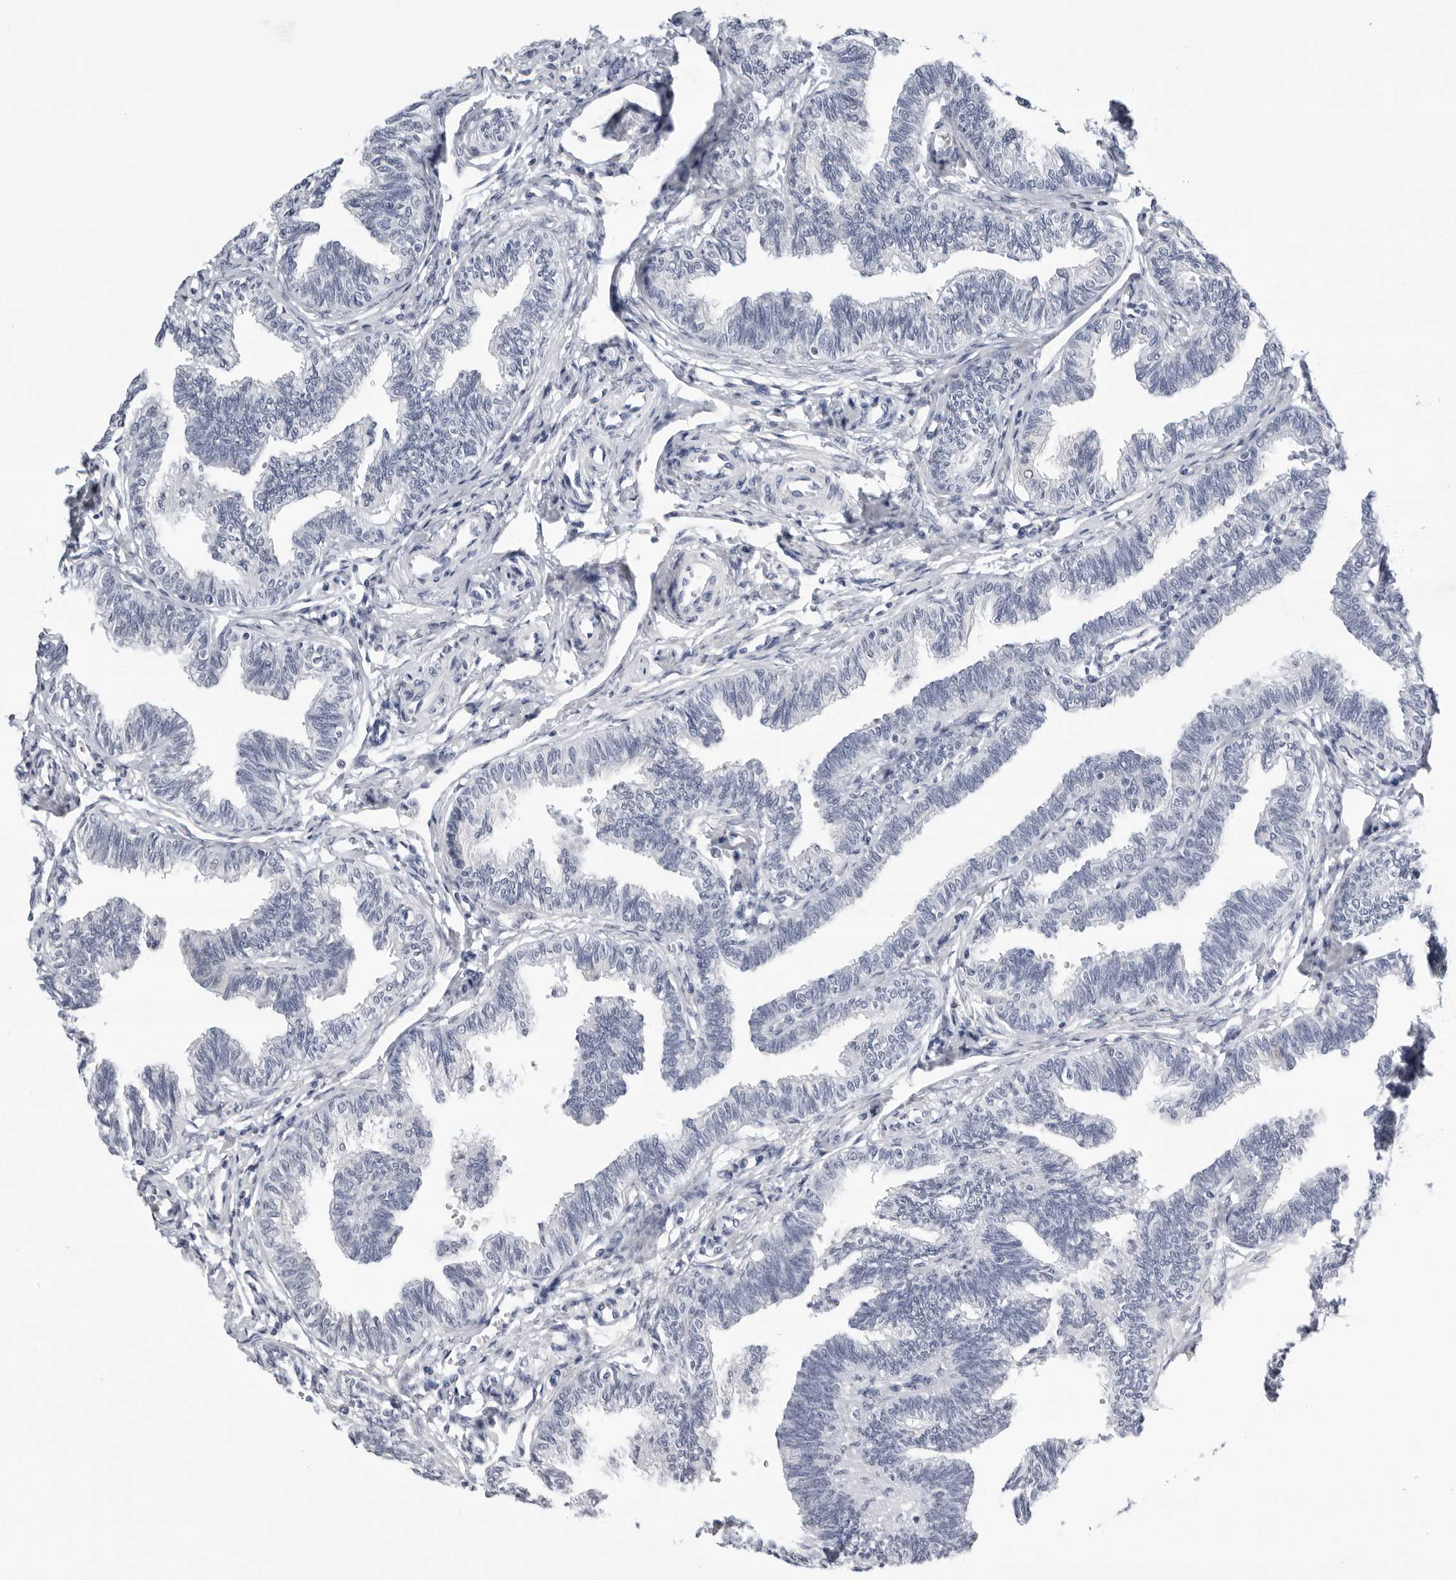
{"staining": {"intensity": "negative", "quantity": "none", "location": "none"}, "tissue": "fallopian tube", "cell_type": "Glandular cells", "image_type": "normal", "snomed": [{"axis": "morphology", "description": "Normal tissue, NOS"}, {"axis": "topography", "description": "Fallopian tube"}, {"axis": "topography", "description": "Ovary"}], "caption": "This is an immunohistochemistry micrograph of benign human fallopian tube. There is no staining in glandular cells.", "gene": "ZNF502", "patient": {"sex": "female", "age": 23}}